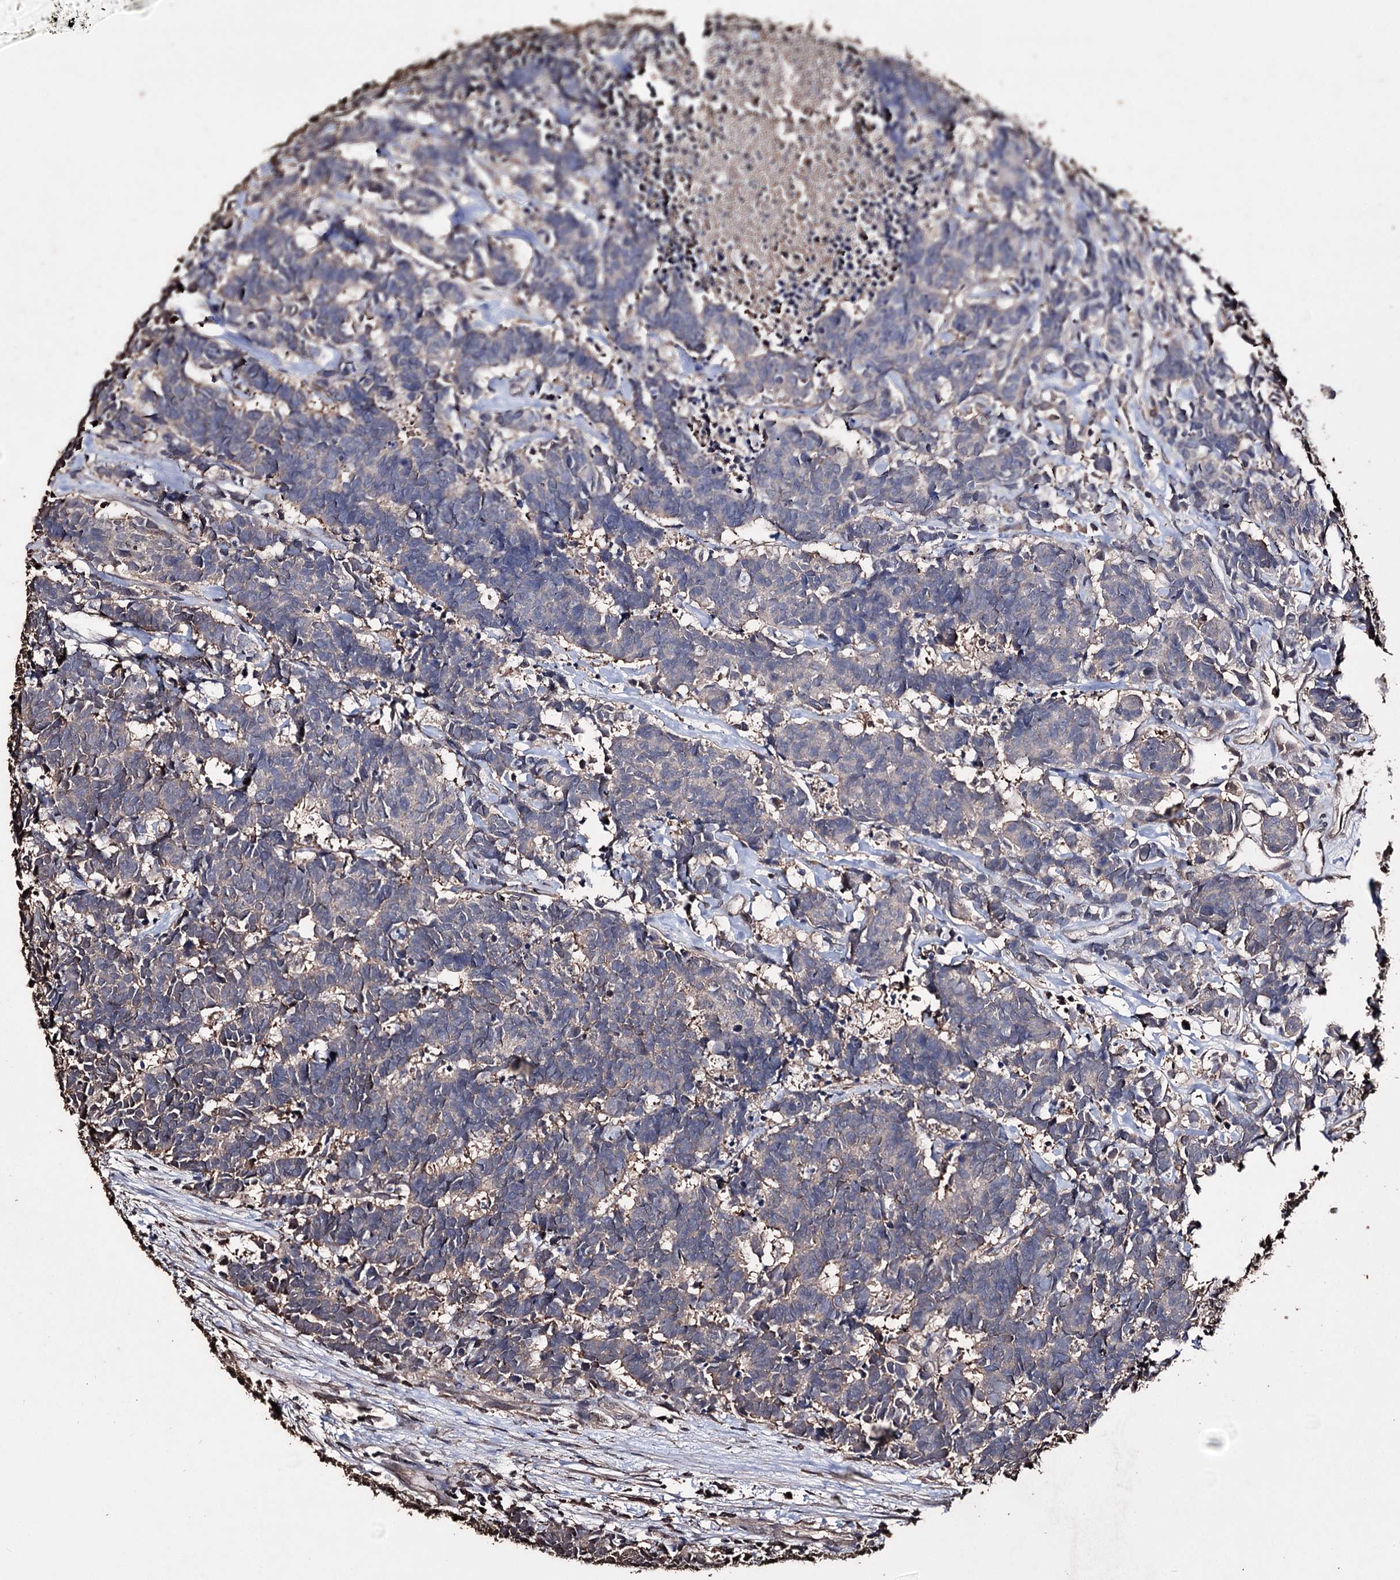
{"staining": {"intensity": "negative", "quantity": "none", "location": "none"}, "tissue": "carcinoid", "cell_type": "Tumor cells", "image_type": "cancer", "snomed": [{"axis": "morphology", "description": "Carcinoma, NOS"}, {"axis": "morphology", "description": "Carcinoid, malignant, NOS"}, {"axis": "topography", "description": "Urinary bladder"}], "caption": "This micrograph is of carcinoid stained with immunohistochemistry to label a protein in brown with the nuclei are counter-stained blue. There is no expression in tumor cells.", "gene": "ZNF662", "patient": {"sex": "male", "age": 57}}